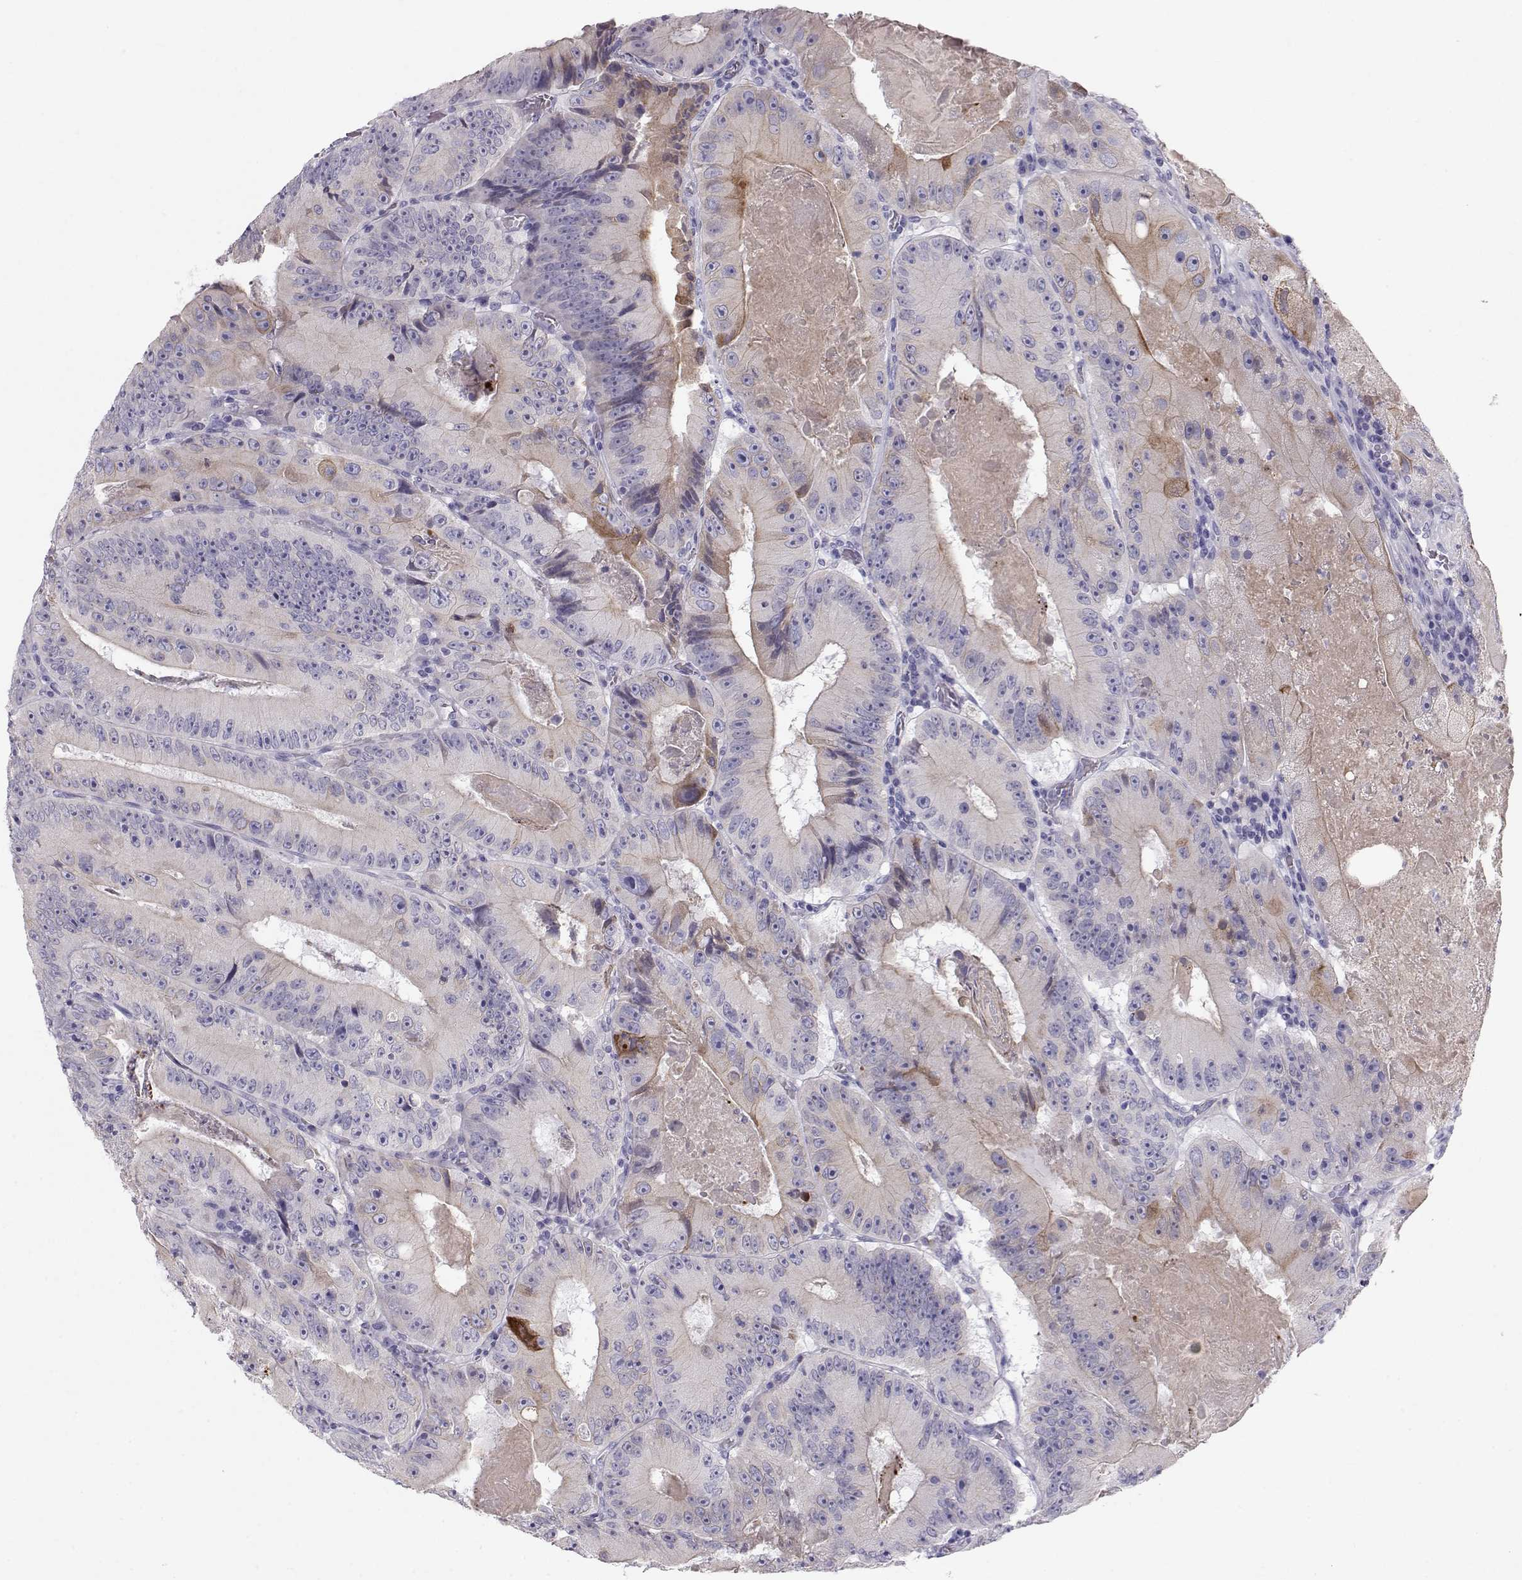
{"staining": {"intensity": "weak", "quantity": "<25%", "location": "cytoplasmic/membranous"}, "tissue": "colorectal cancer", "cell_type": "Tumor cells", "image_type": "cancer", "snomed": [{"axis": "morphology", "description": "Adenocarcinoma, NOS"}, {"axis": "topography", "description": "Colon"}], "caption": "DAB (3,3'-diaminobenzidine) immunohistochemical staining of adenocarcinoma (colorectal) exhibits no significant positivity in tumor cells.", "gene": "GPR26", "patient": {"sex": "female", "age": 86}}